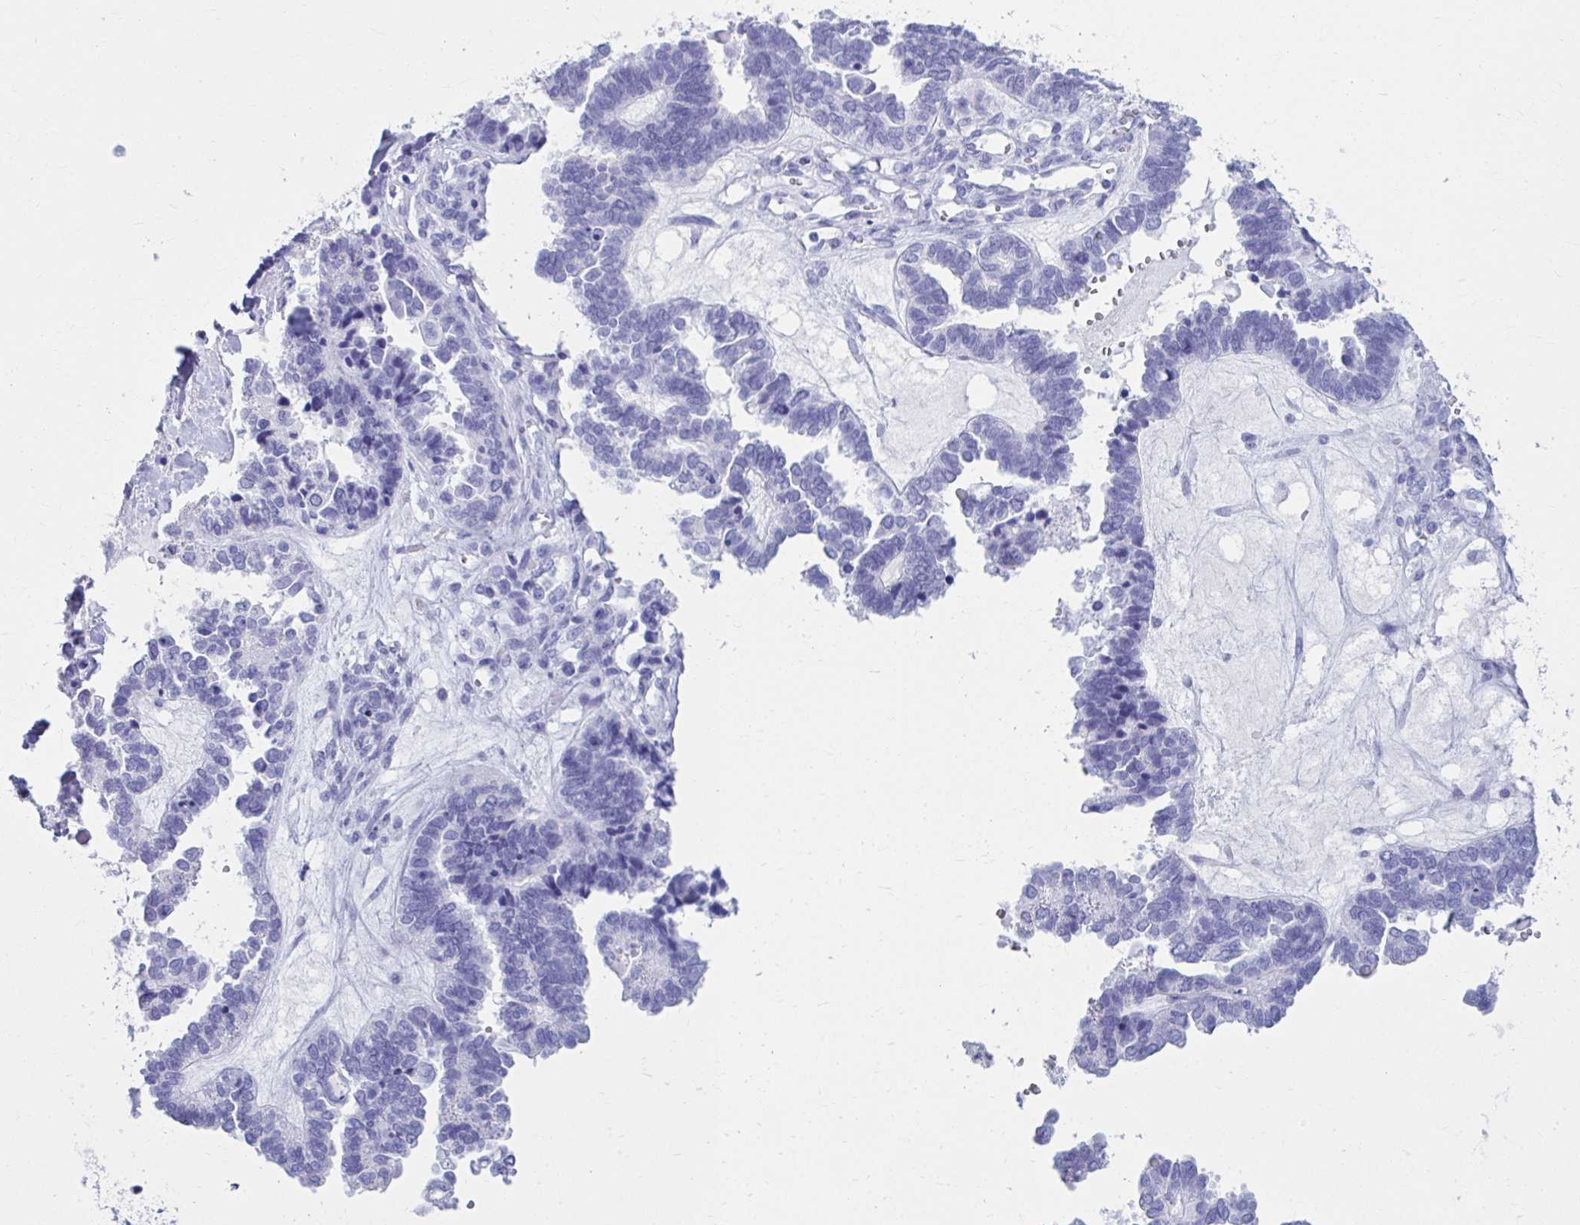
{"staining": {"intensity": "negative", "quantity": "none", "location": "none"}, "tissue": "ovarian cancer", "cell_type": "Tumor cells", "image_type": "cancer", "snomed": [{"axis": "morphology", "description": "Cystadenocarcinoma, serous, NOS"}, {"axis": "topography", "description": "Ovary"}], "caption": "DAB immunohistochemical staining of ovarian cancer displays no significant staining in tumor cells. (Immunohistochemistry, brightfield microscopy, high magnification).", "gene": "ATP4B", "patient": {"sex": "female", "age": 51}}